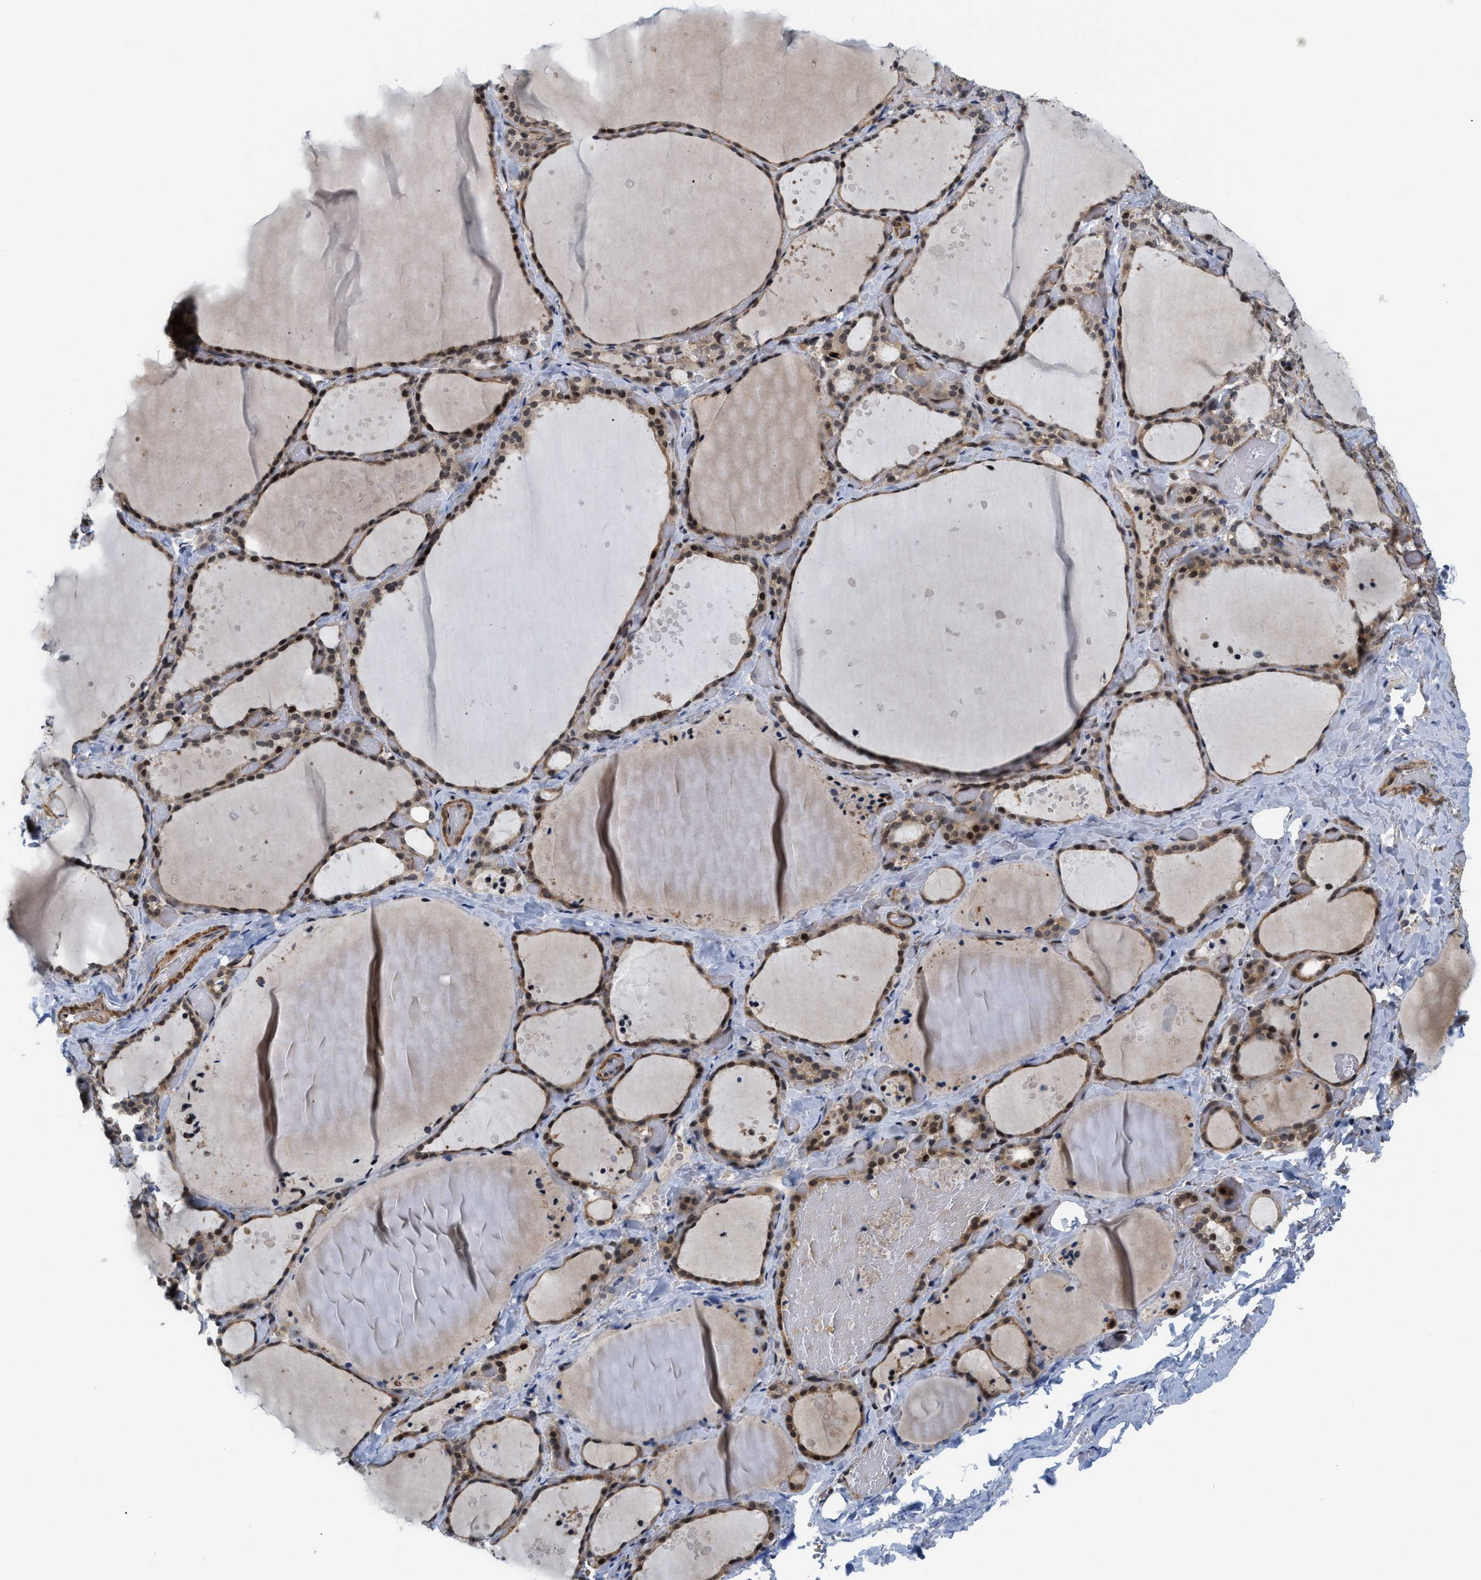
{"staining": {"intensity": "strong", "quantity": ">75%", "location": "cytoplasmic/membranous,nuclear"}, "tissue": "thyroid gland", "cell_type": "Glandular cells", "image_type": "normal", "snomed": [{"axis": "morphology", "description": "Normal tissue, NOS"}, {"axis": "topography", "description": "Thyroid gland"}], "caption": "Immunohistochemistry (IHC) micrograph of unremarkable human thyroid gland stained for a protein (brown), which exhibits high levels of strong cytoplasmic/membranous,nuclear staining in approximately >75% of glandular cells.", "gene": "GPRASP2", "patient": {"sex": "female", "age": 44}}